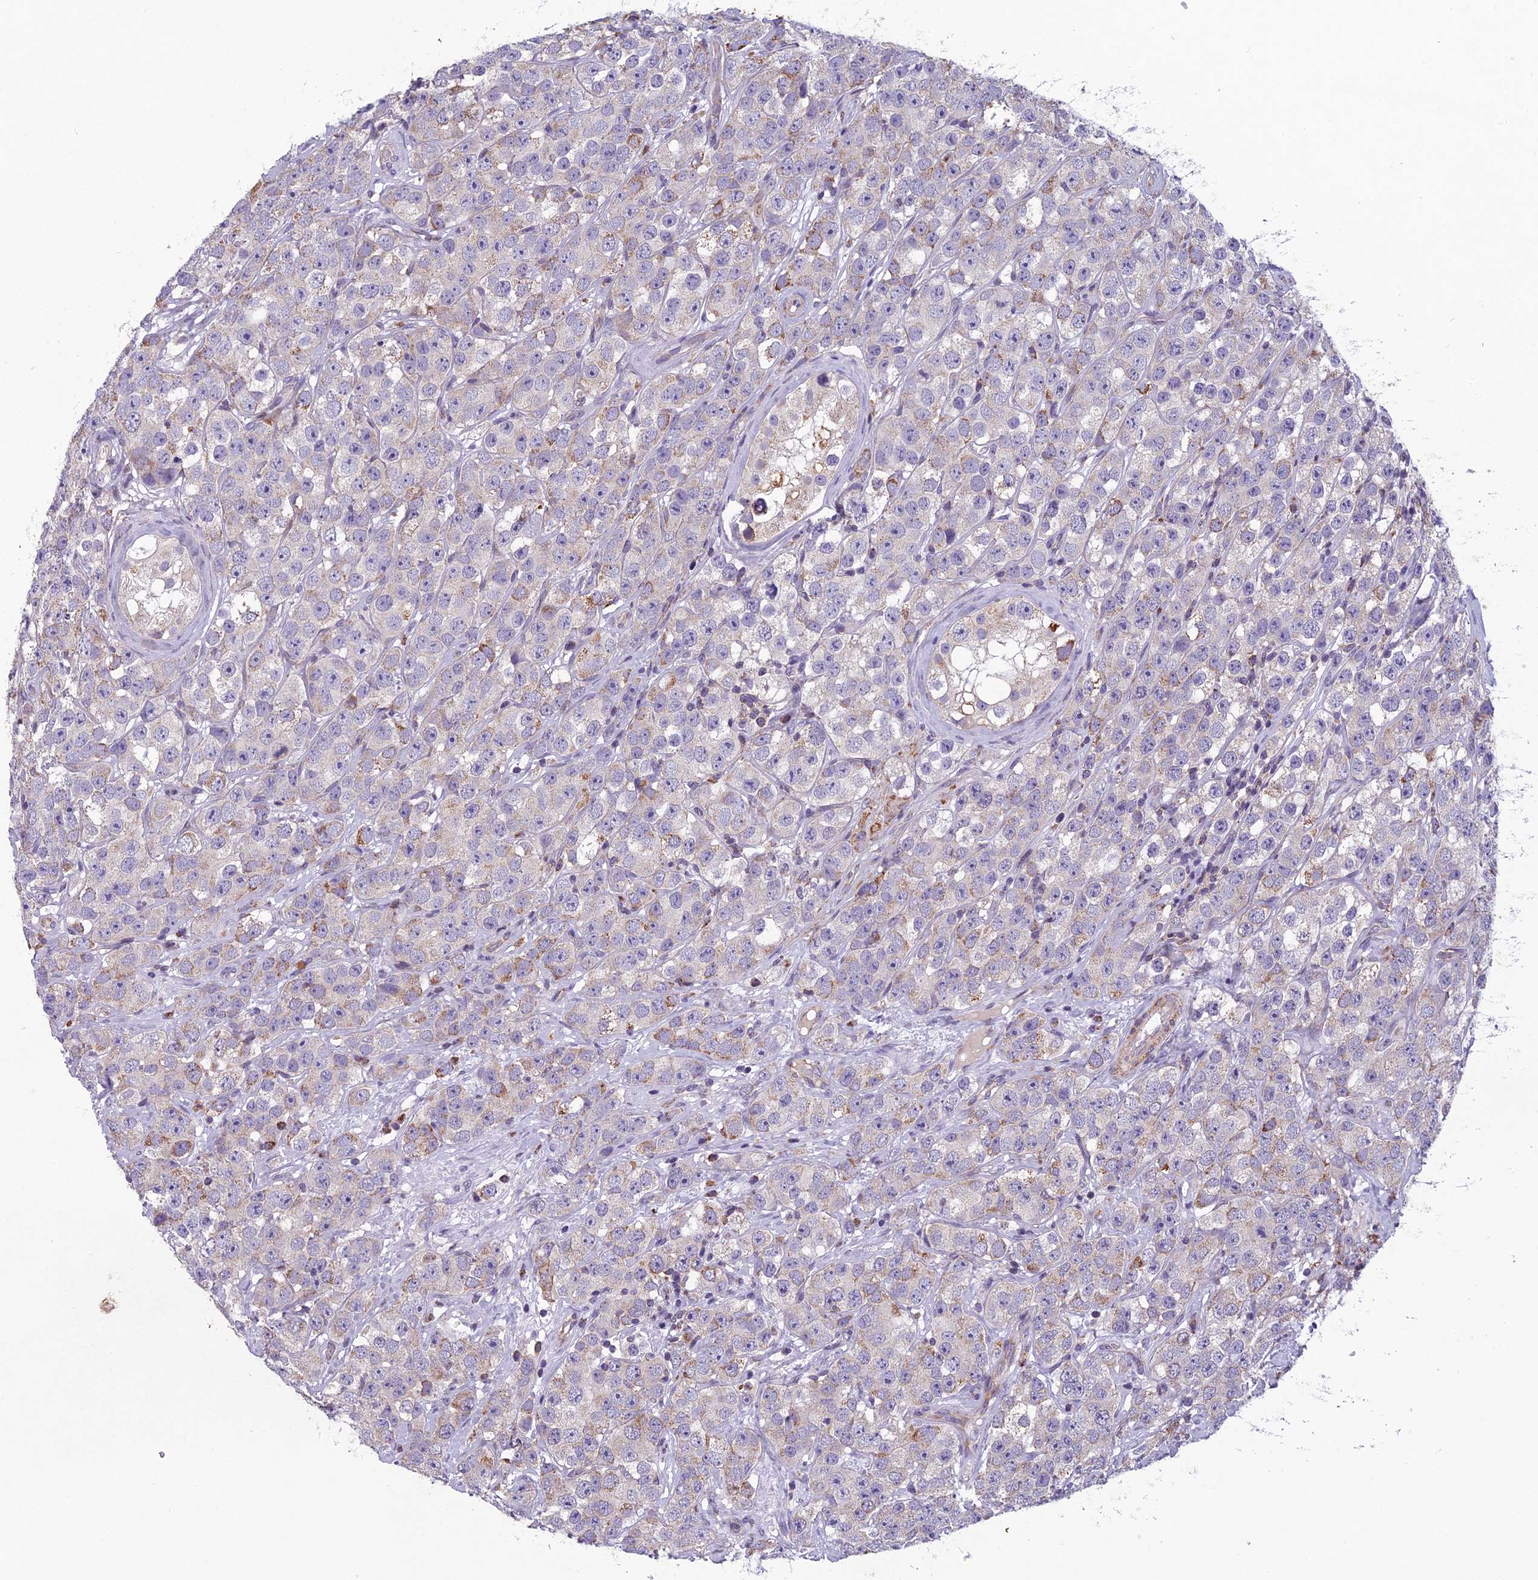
{"staining": {"intensity": "moderate", "quantity": "<25%", "location": "cytoplasmic/membranous"}, "tissue": "testis cancer", "cell_type": "Tumor cells", "image_type": "cancer", "snomed": [{"axis": "morphology", "description": "Seminoma, NOS"}, {"axis": "topography", "description": "Testis"}], "caption": "Human testis cancer stained with a protein marker reveals moderate staining in tumor cells.", "gene": "ENSG00000188897", "patient": {"sex": "male", "age": 28}}